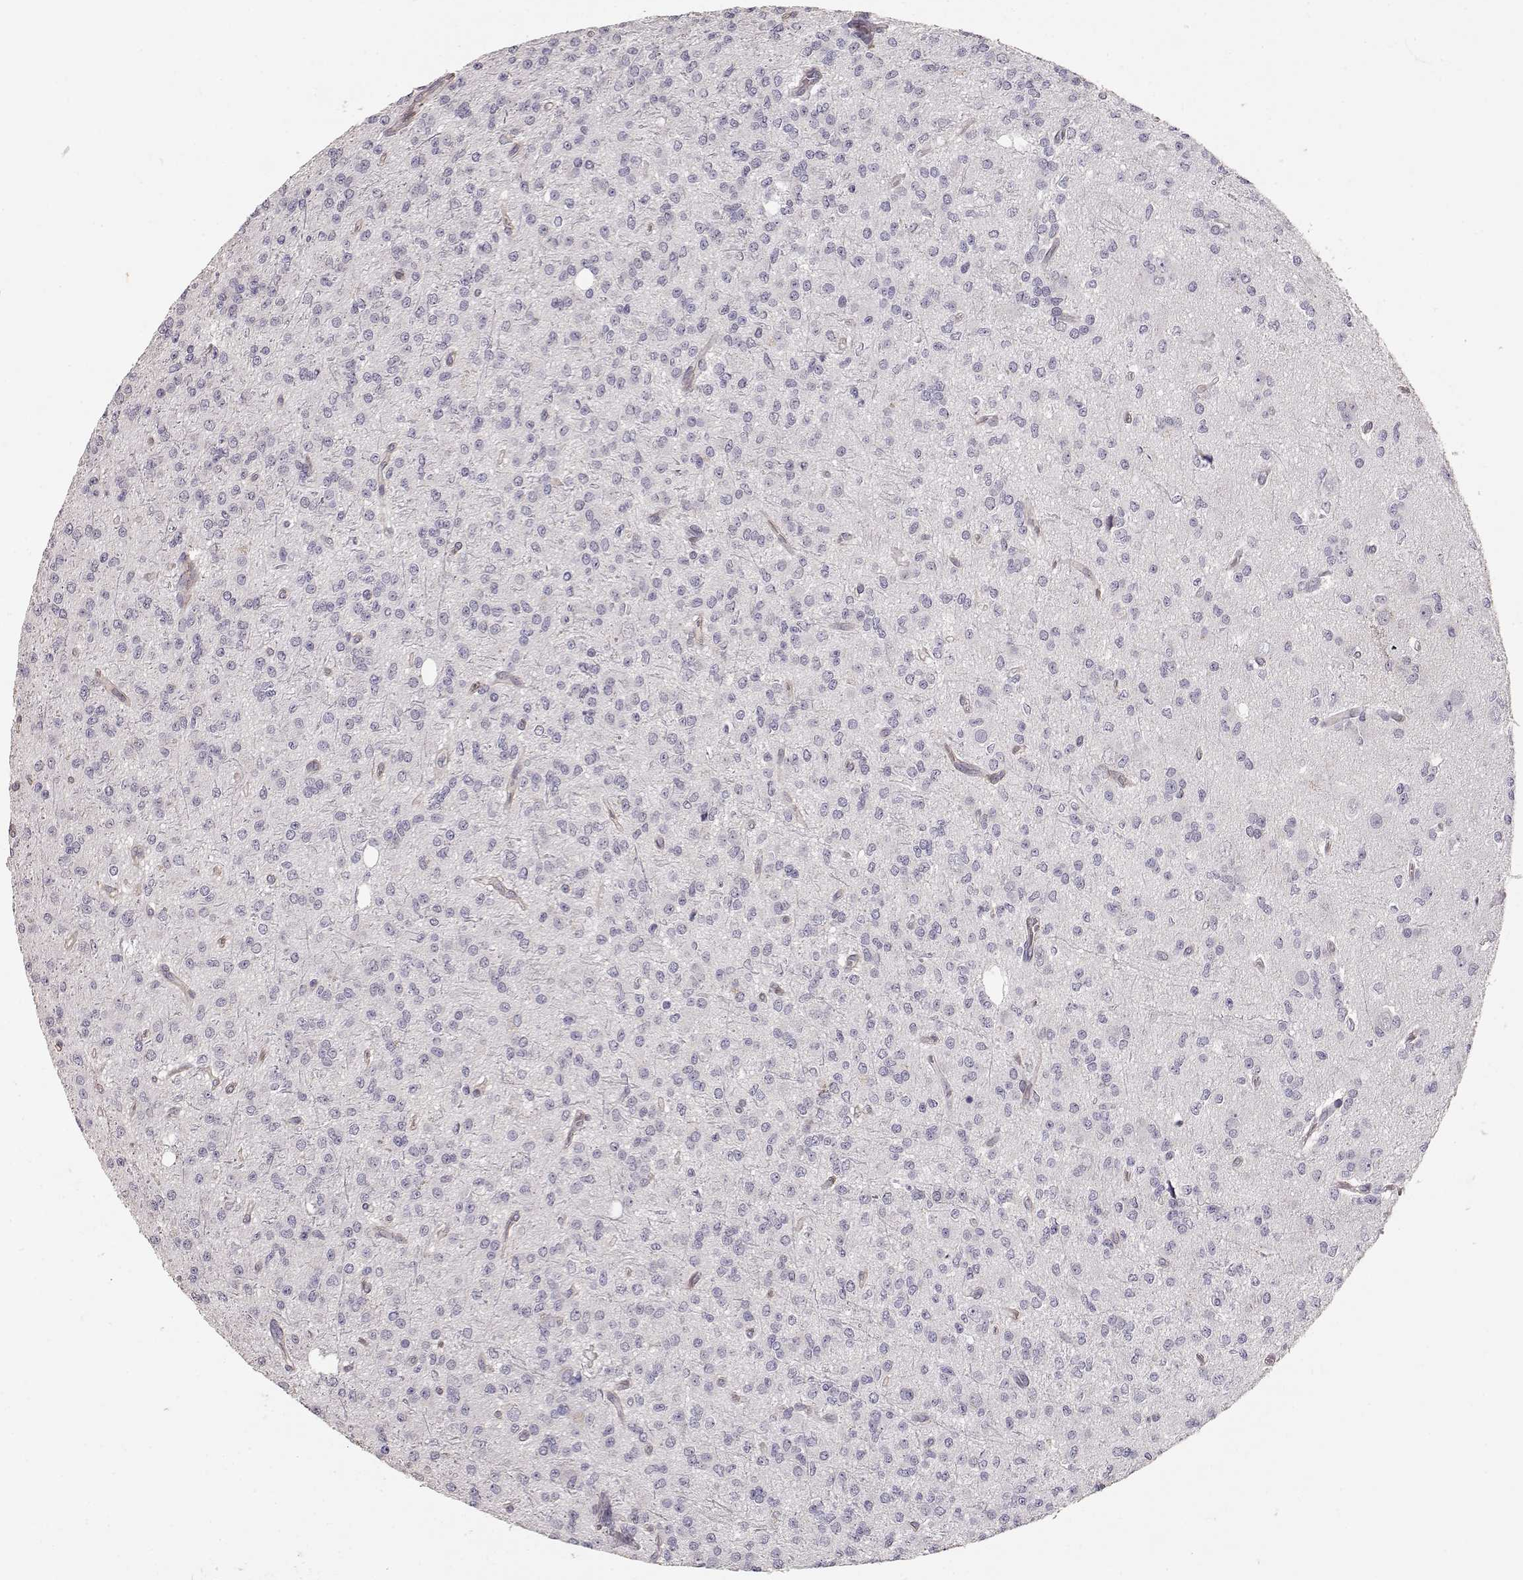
{"staining": {"intensity": "negative", "quantity": "none", "location": "none"}, "tissue": "glioma", "cell_type": "Tumor cells", "image_type": "cancer", "snomed": [{"axis": "morphology", "description": "Glioma, malignant, Low grade"}, {"axis": "topography", "description": "Brain"}], "caption": "This micrograph is of low-grade glioma (malignant) stained with immunohistochemistry to label a protein in brown with the nuclei are counter-stained blue. There is no positivity in tumor cells.", "gene": "LAMA5", "patient": {"sex": "male", "age": 27}}